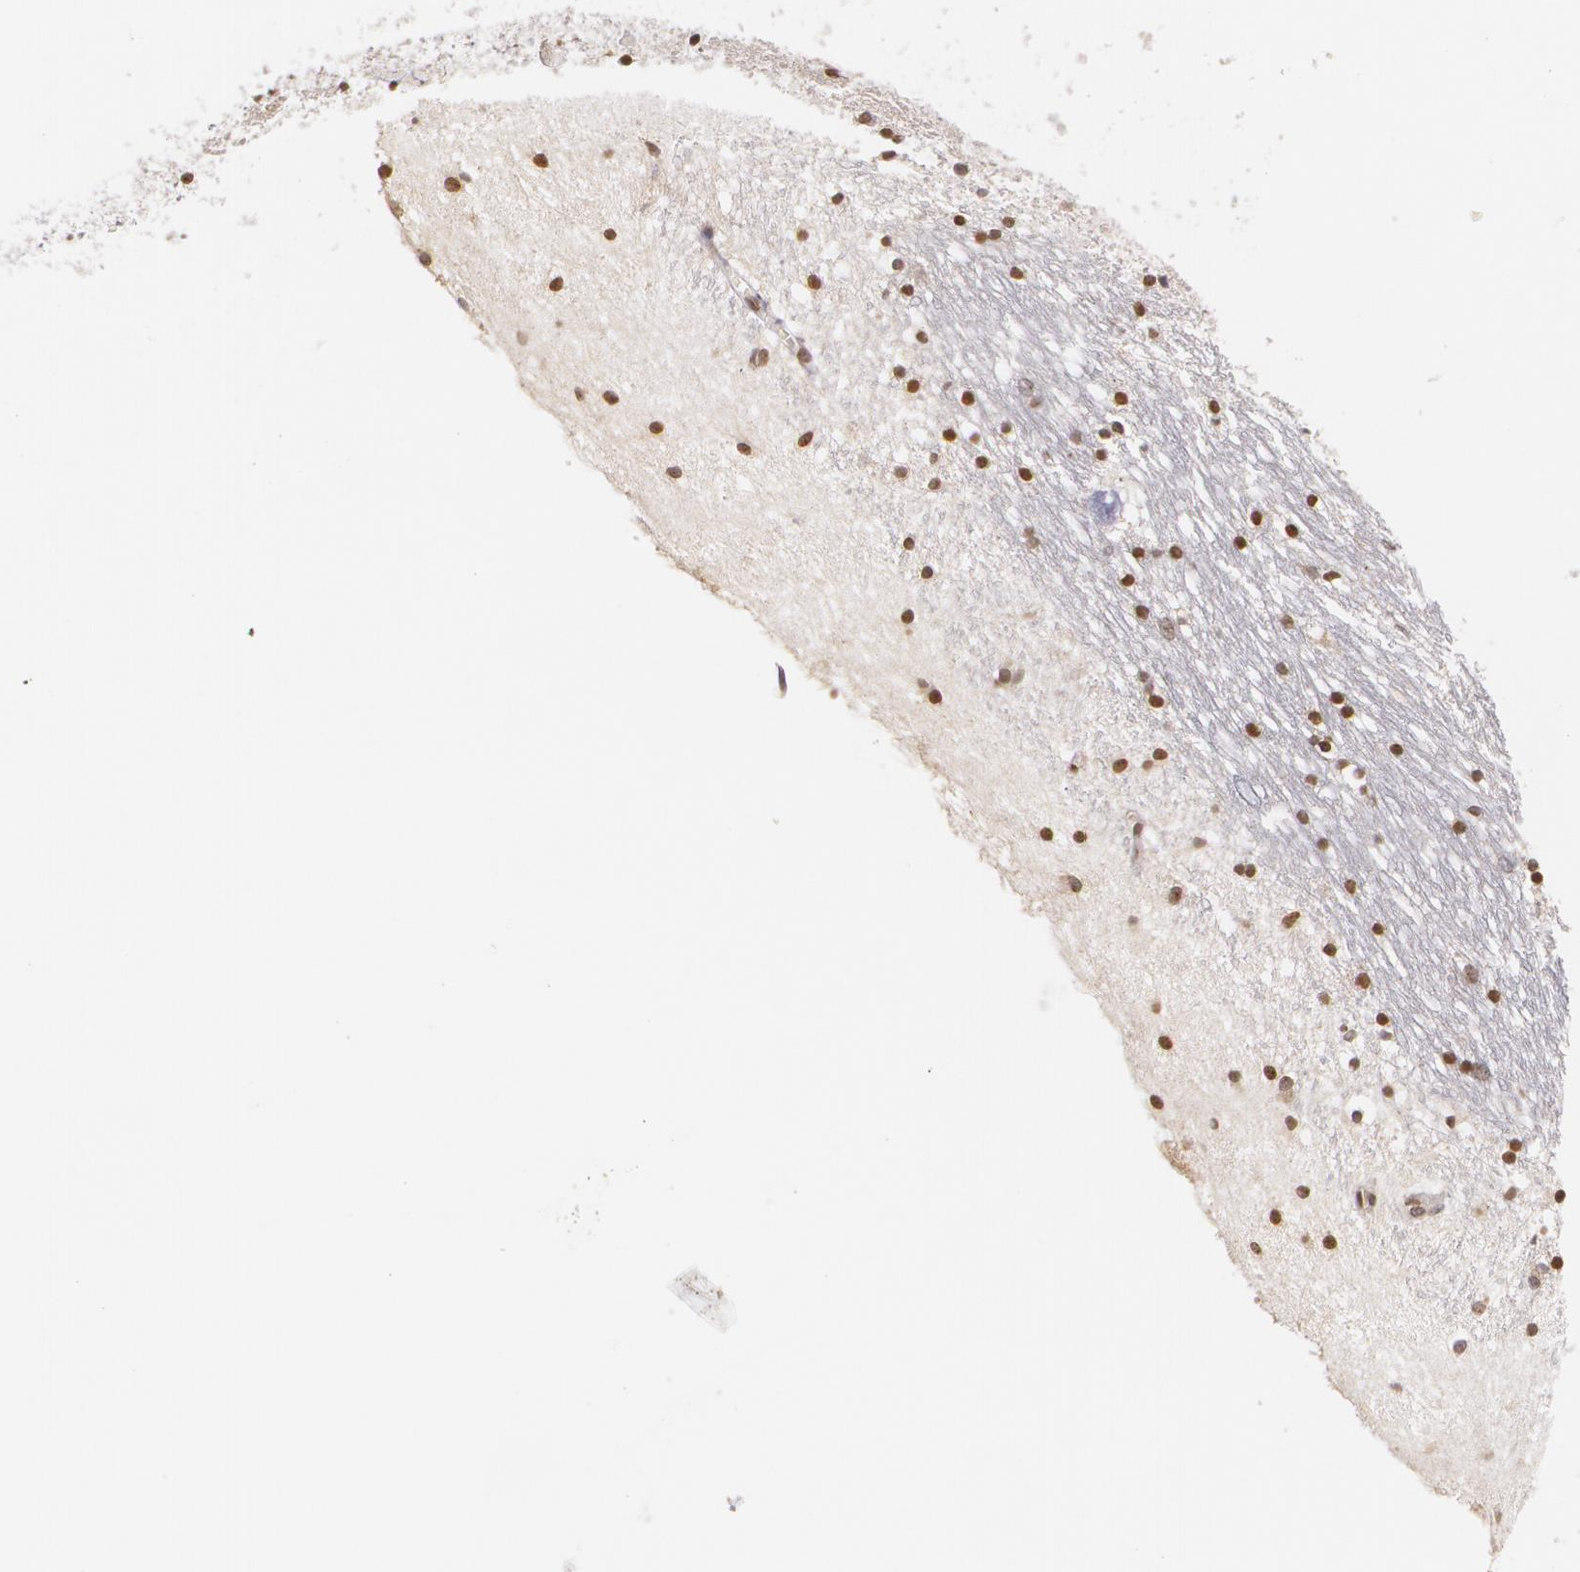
{"staining": {"intensity": "moderate", "quantity": "25%-75%", "location": "nuclear"}, "tissue": "caudate", "cell_type": "Glial cells", "image_type": "normal", "snomed": [{"axis": "morphology", "description": "Normal tissue, NOS"}, {"axis": "topography", "description": "Lateral ventricle wall"}], "caption": "Immunohistochemical staining of benign caudate exhibits medium levels of moderate nuclear expression in approximately 25%-75% of glial cells. (DAB IHC, brown staining for protein, blue staining for nuclei).", "gene": "VAV3", "patient": {"sex": "male", "age": 45}}